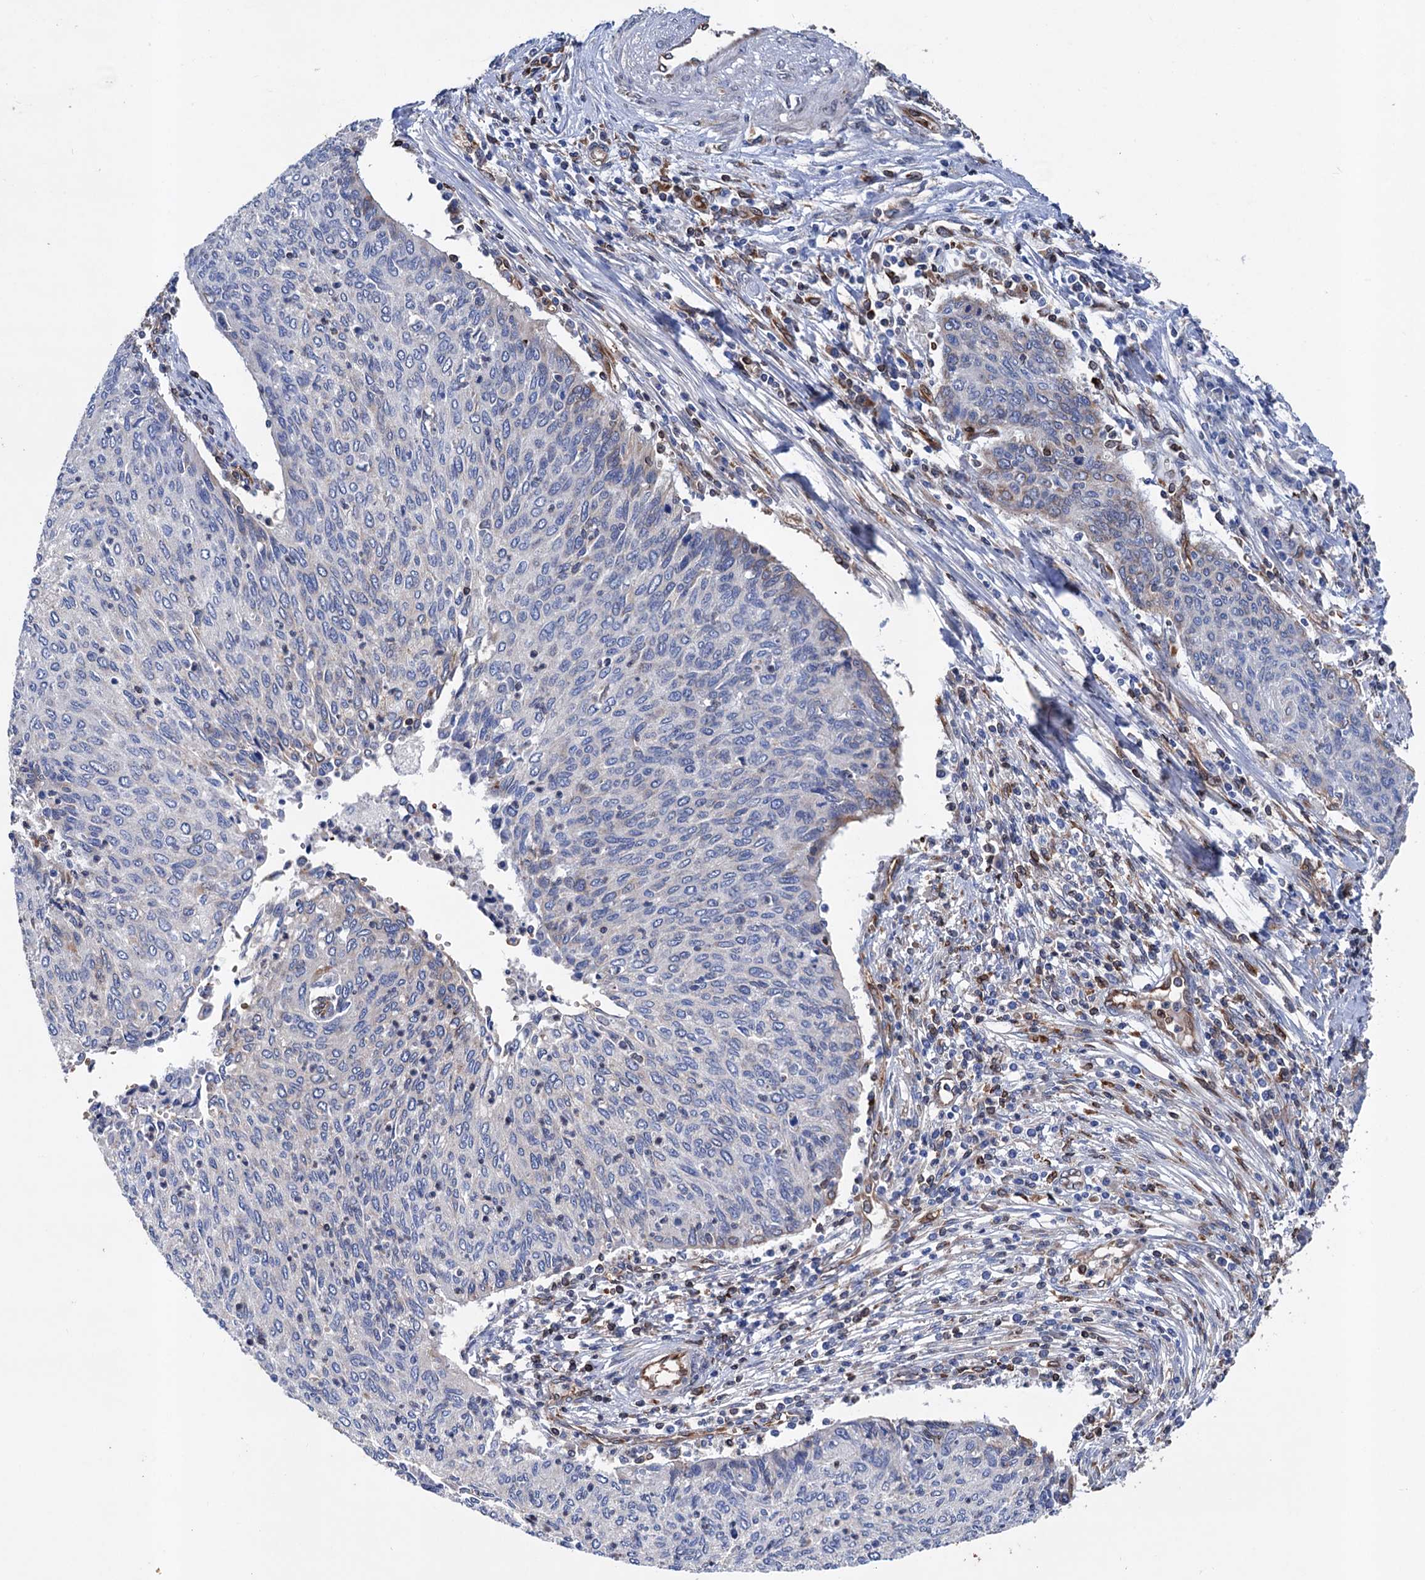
{"staining": {"intensity": "negative", "quantity": "none", "location": "none"}, "tissue": "cervical cancer", "cell_type": "Tumor cells", "image_type": "cancer", "snomed": [{"axis": "morphology", "description": "Squamous cell carcinoma, NOS"}, {"axis": "topography", "description": "Cervix"}], "caption": "DAB (3,3'-diaminobenzidine) immunohistochemical staining of human cervical cancer displays no significant expression in tumor cells.", "gene": "STING1", "patient": {"sex": "female", "age": 38}}